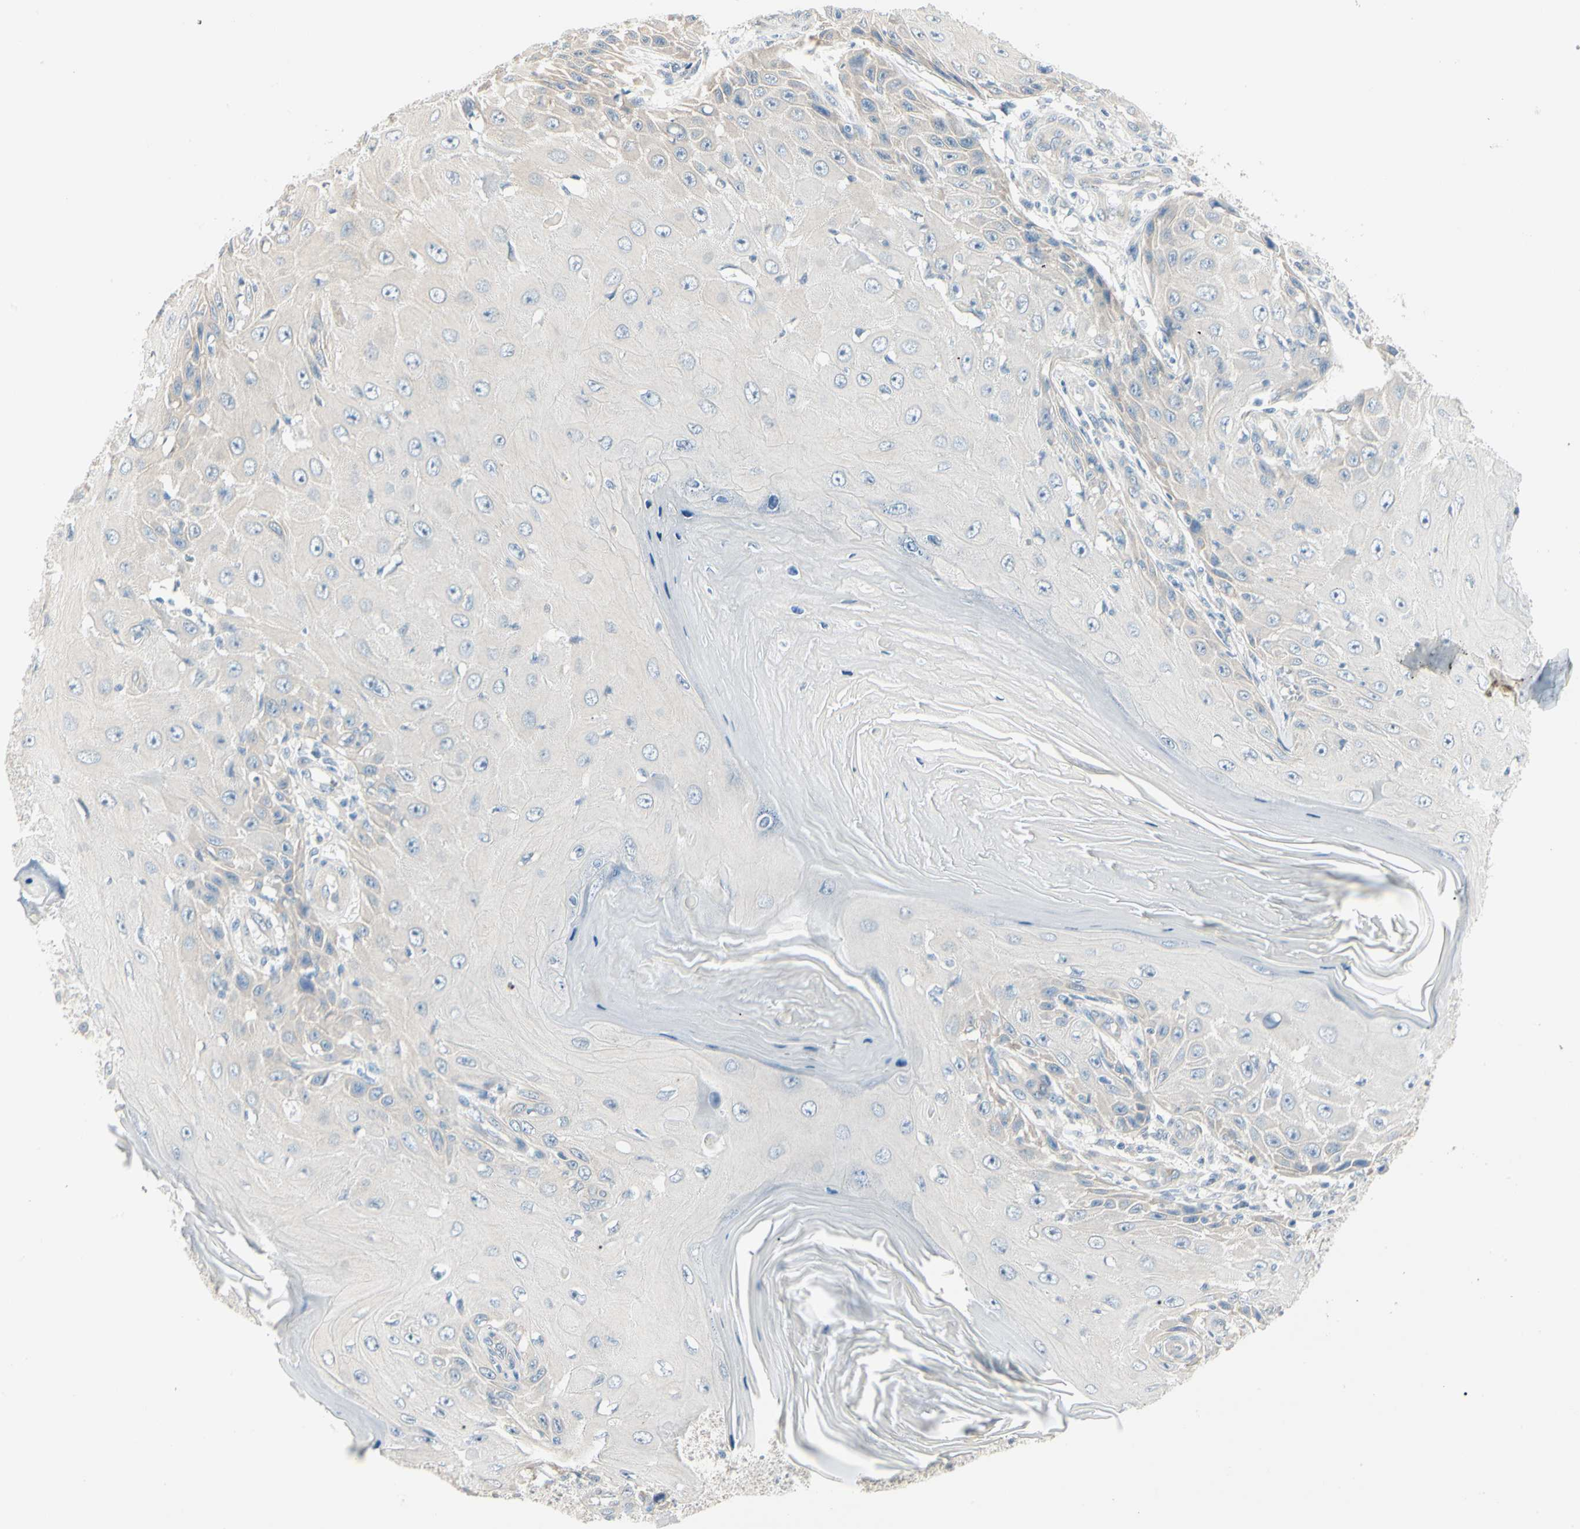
{"staining": {"intensity": "negative", "quantity": "none", "location": "none"}, "tissue": "skin cancer", "cell_type": "Tumor cells", "image_type": "cancer", "snomed": [{"axis": "morphology", "description": "Squamous cell carcinoma, NOS"}, {"axis": "topography", "description": "Skin"}], "caption": "Immunohistochemical staining of skin cancer (squamous cell carcinoma) shows no significant staining in tumor cells.", "gene": "DUSP12", "patient": {"sex": "female", "age": 73}}